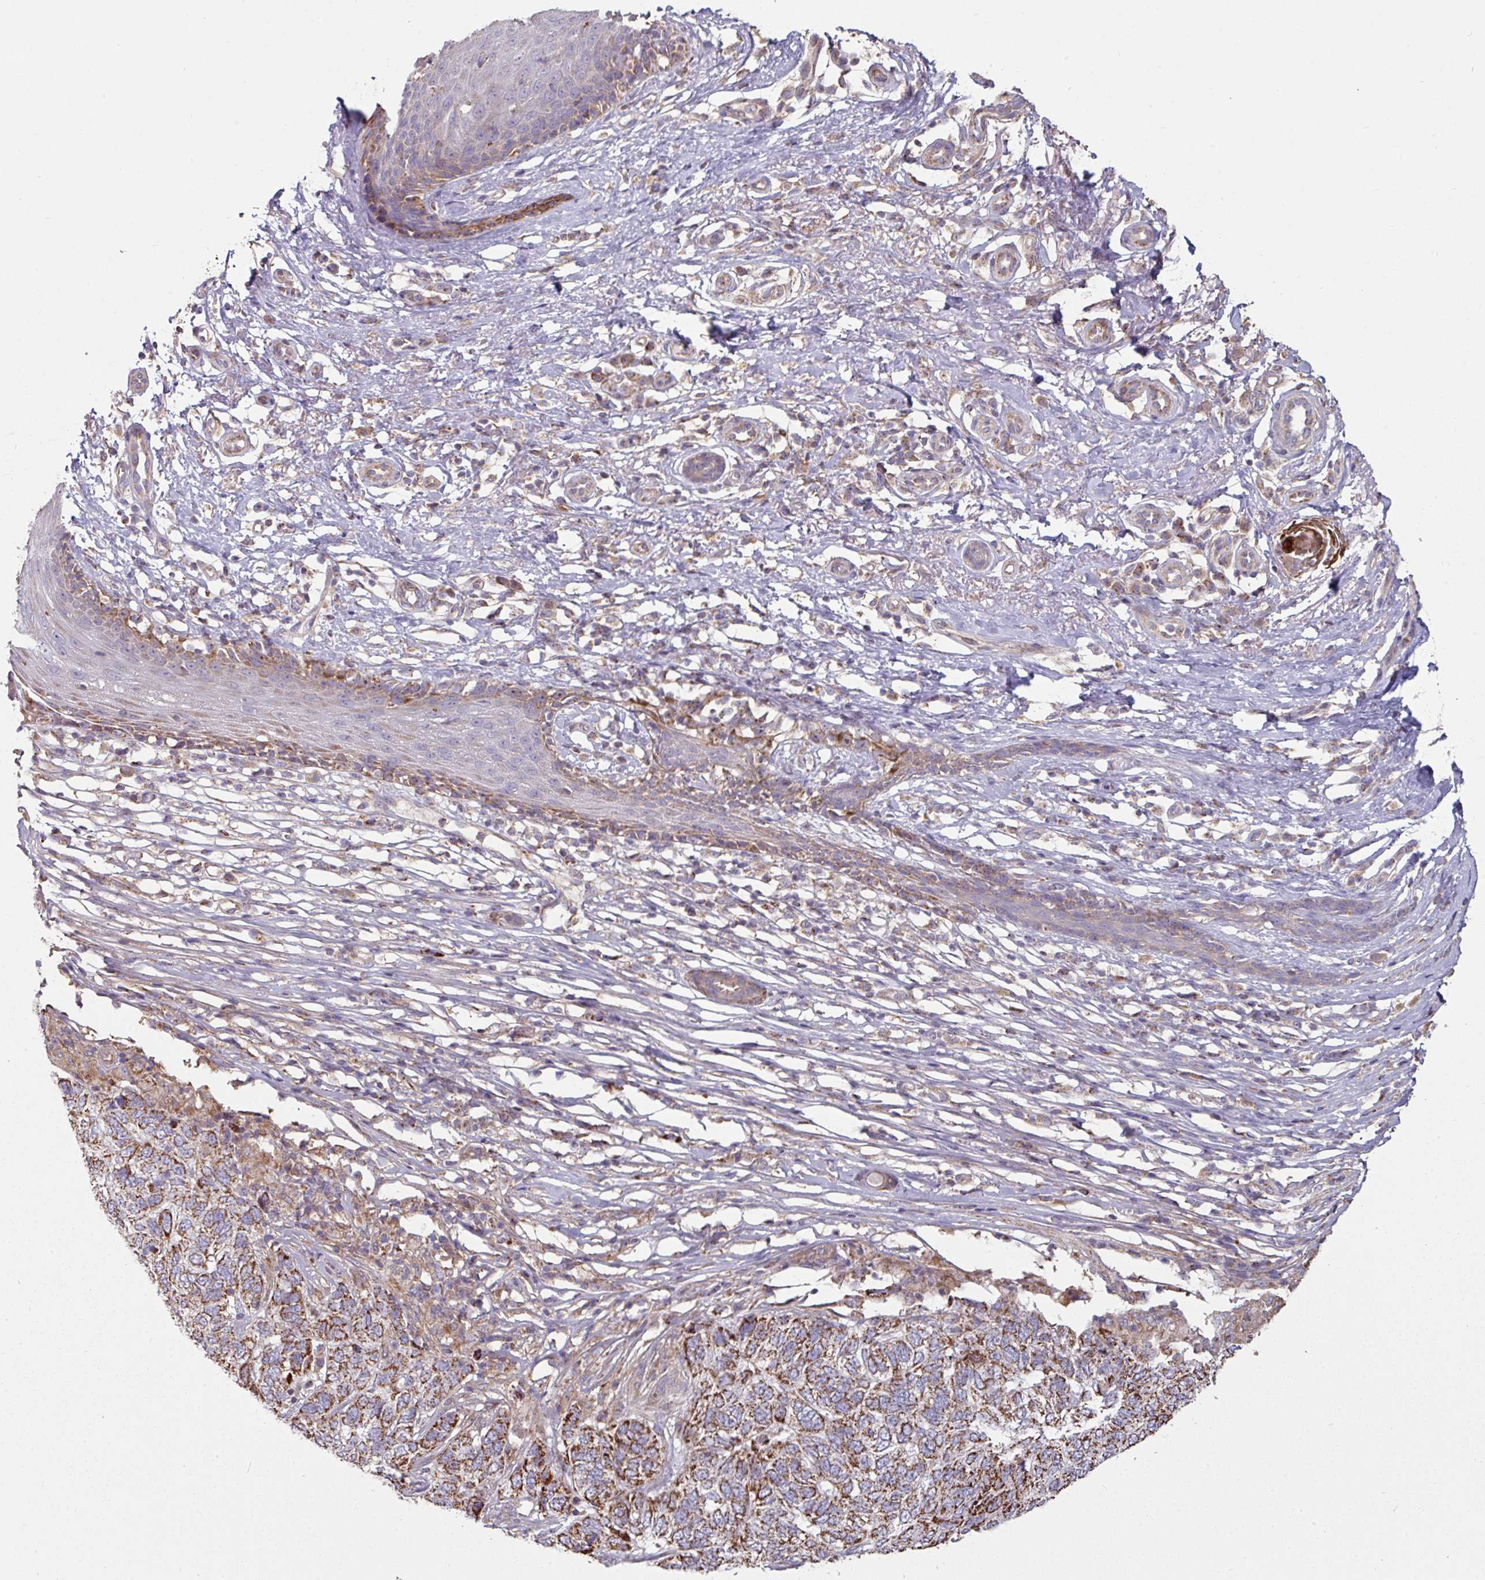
{"staining": {"intensity": "strong", "quantity": "25%-75%", "location": "cytoplasmic/membranous"}, "tissue": "skin cancer", "cell_type": "Tumor cells", "image_type": "cancer", "snomed": [{"axis": "morphology", "description": "Basal cell carcinoma"}, {"axis": "topography", "description": "Skin"}], "caption": "Skin cancer stained with IHC exhibits strong cytoplasmic/membranous positivity in approximately 25%-75% of tumor cells.", "gene": "OR2D3", "patient": {"sex": "female", "age": 65}}